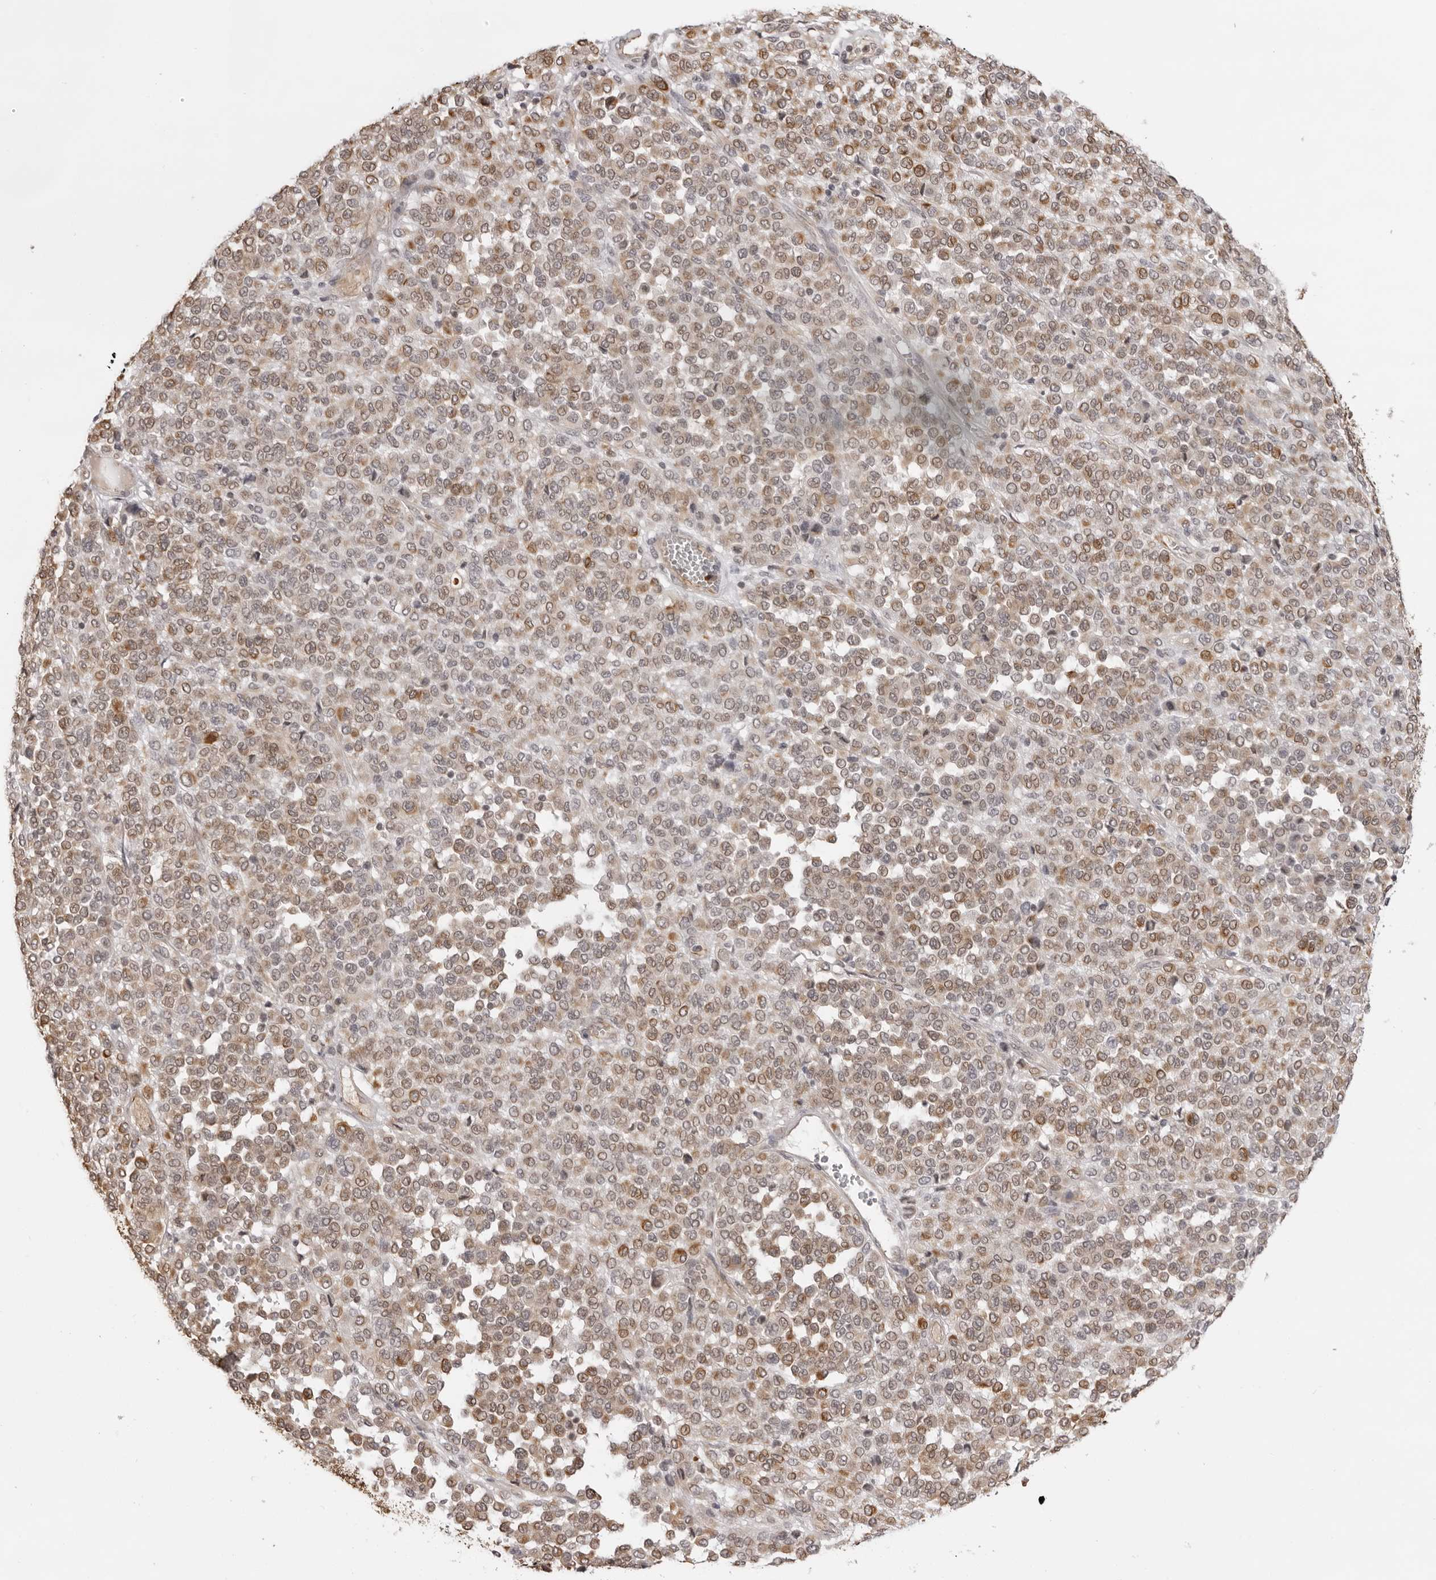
{"staining": {"intensity": "moderate", "quantity": ">75%", "location": "cytoplasmic/membranous"}, "tissue": "melanoma", "cell_type": "Tumor cells", "image_type": "cancer", "snomed": [{"axis": "morphology", "description": "Malignant melanoma, Metastatic site"}, {"axis": "topography", "description": "Pancreas"}], "caption": "Immunohistochemistry histopathology image of human malignant melanoma (metastatic site) stained for a protein (brown), which reveals medium levels of moderate cytoplasmic/membranous staining in about >75% of tumor cells.", "gene": "DYNLT5", "patient": {"sex": "female", "age": 30}}